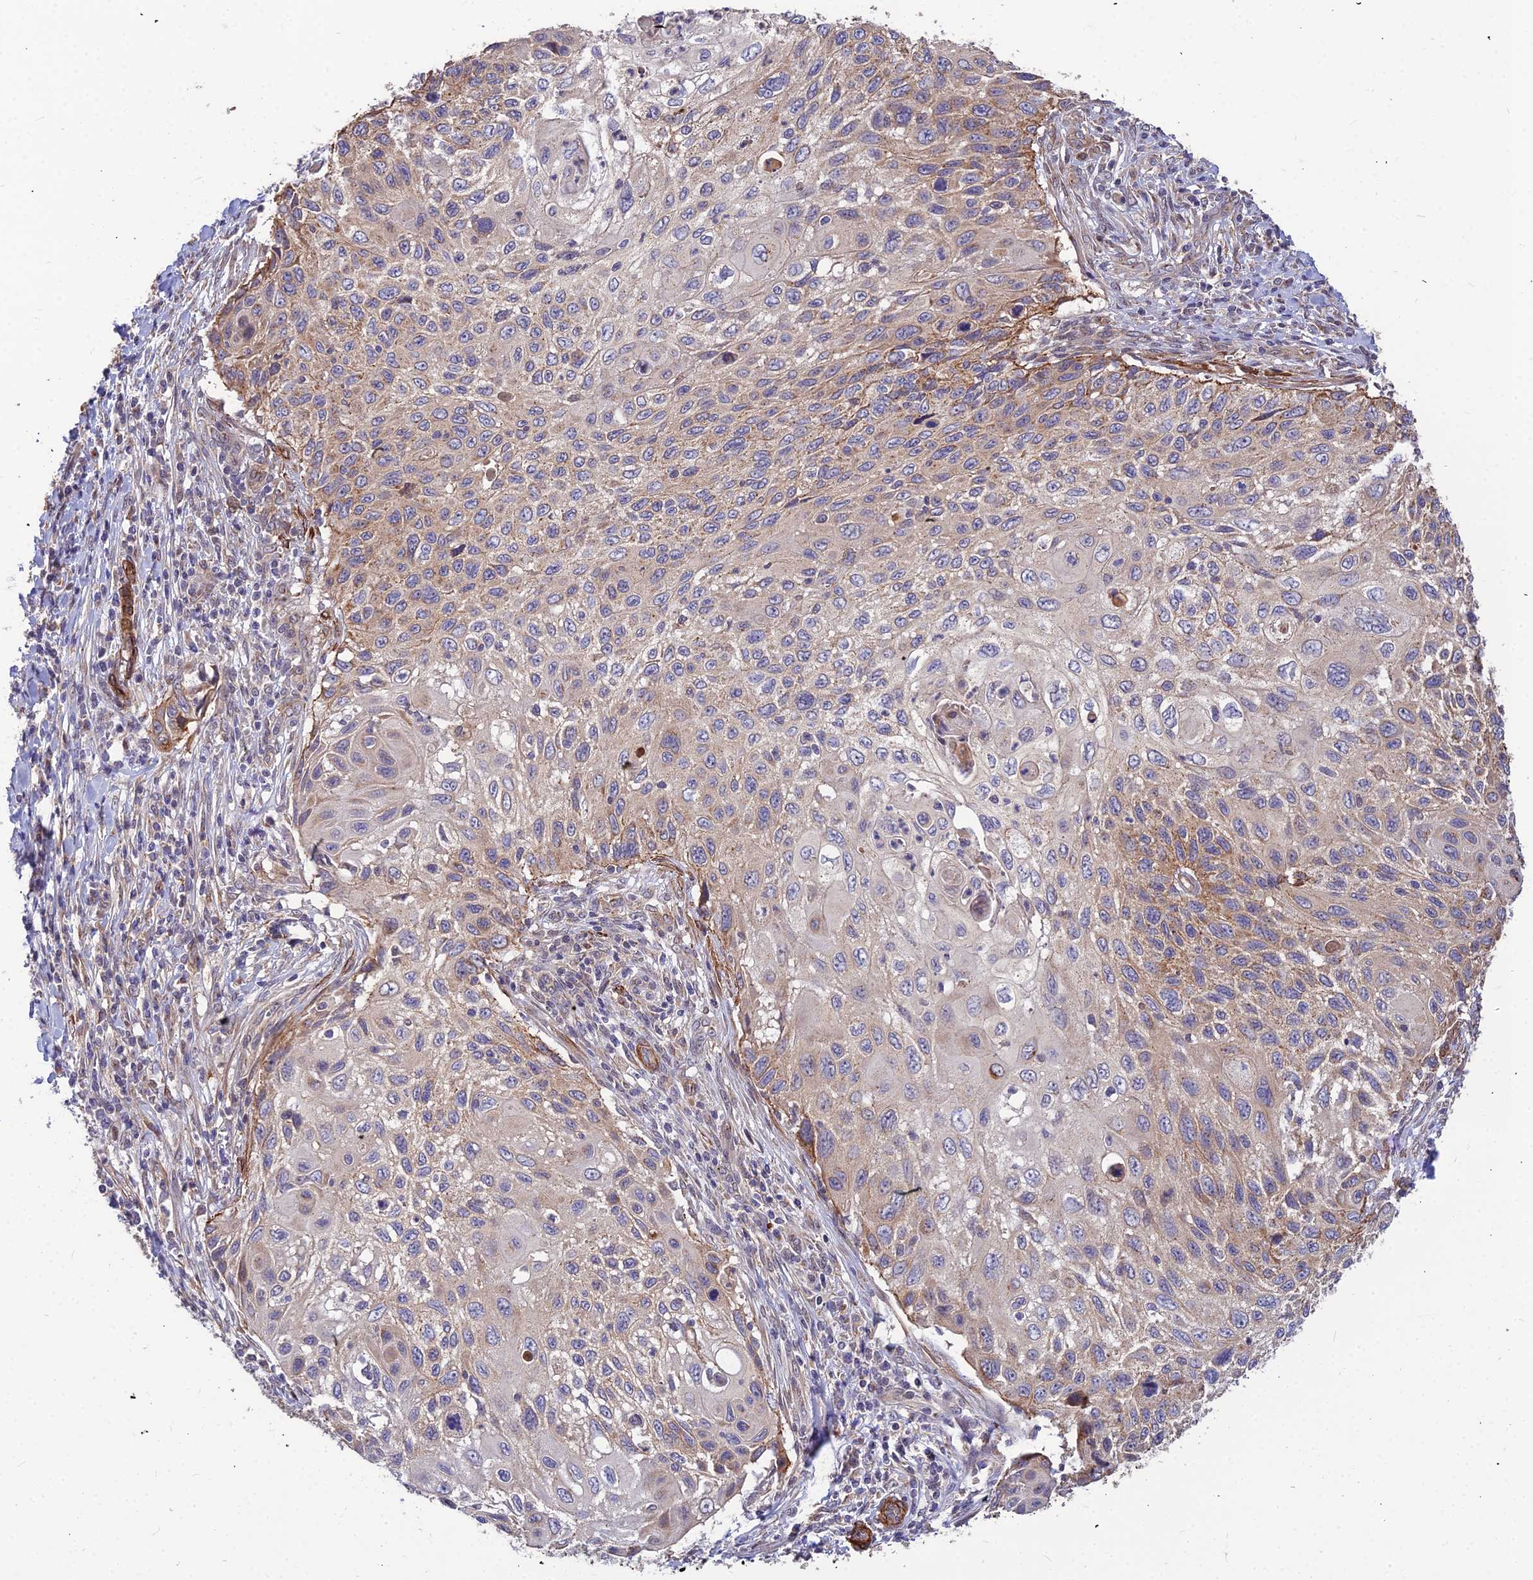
{"staining": {"intensity": "moderate", "quantity": "25%-75%", "location": "cytoplasmic/membranous"}, "tissue": "cervical cancer", "cell_type": "Tumor cells", "image_type": "cancer", "snomed": [{"axis": "morphology", "description": "Squamous cell carcinoma, NOS"}, {"axis": "topography", "description": "Cervix"}], "caption": "Tumor cells show medium levels of moderate cytoplasmic/membranous expression in about 25%-75% of cells in cervical cancer.", "gene": "LEKR1", "patient": {"sex": "female", "age": 70}}